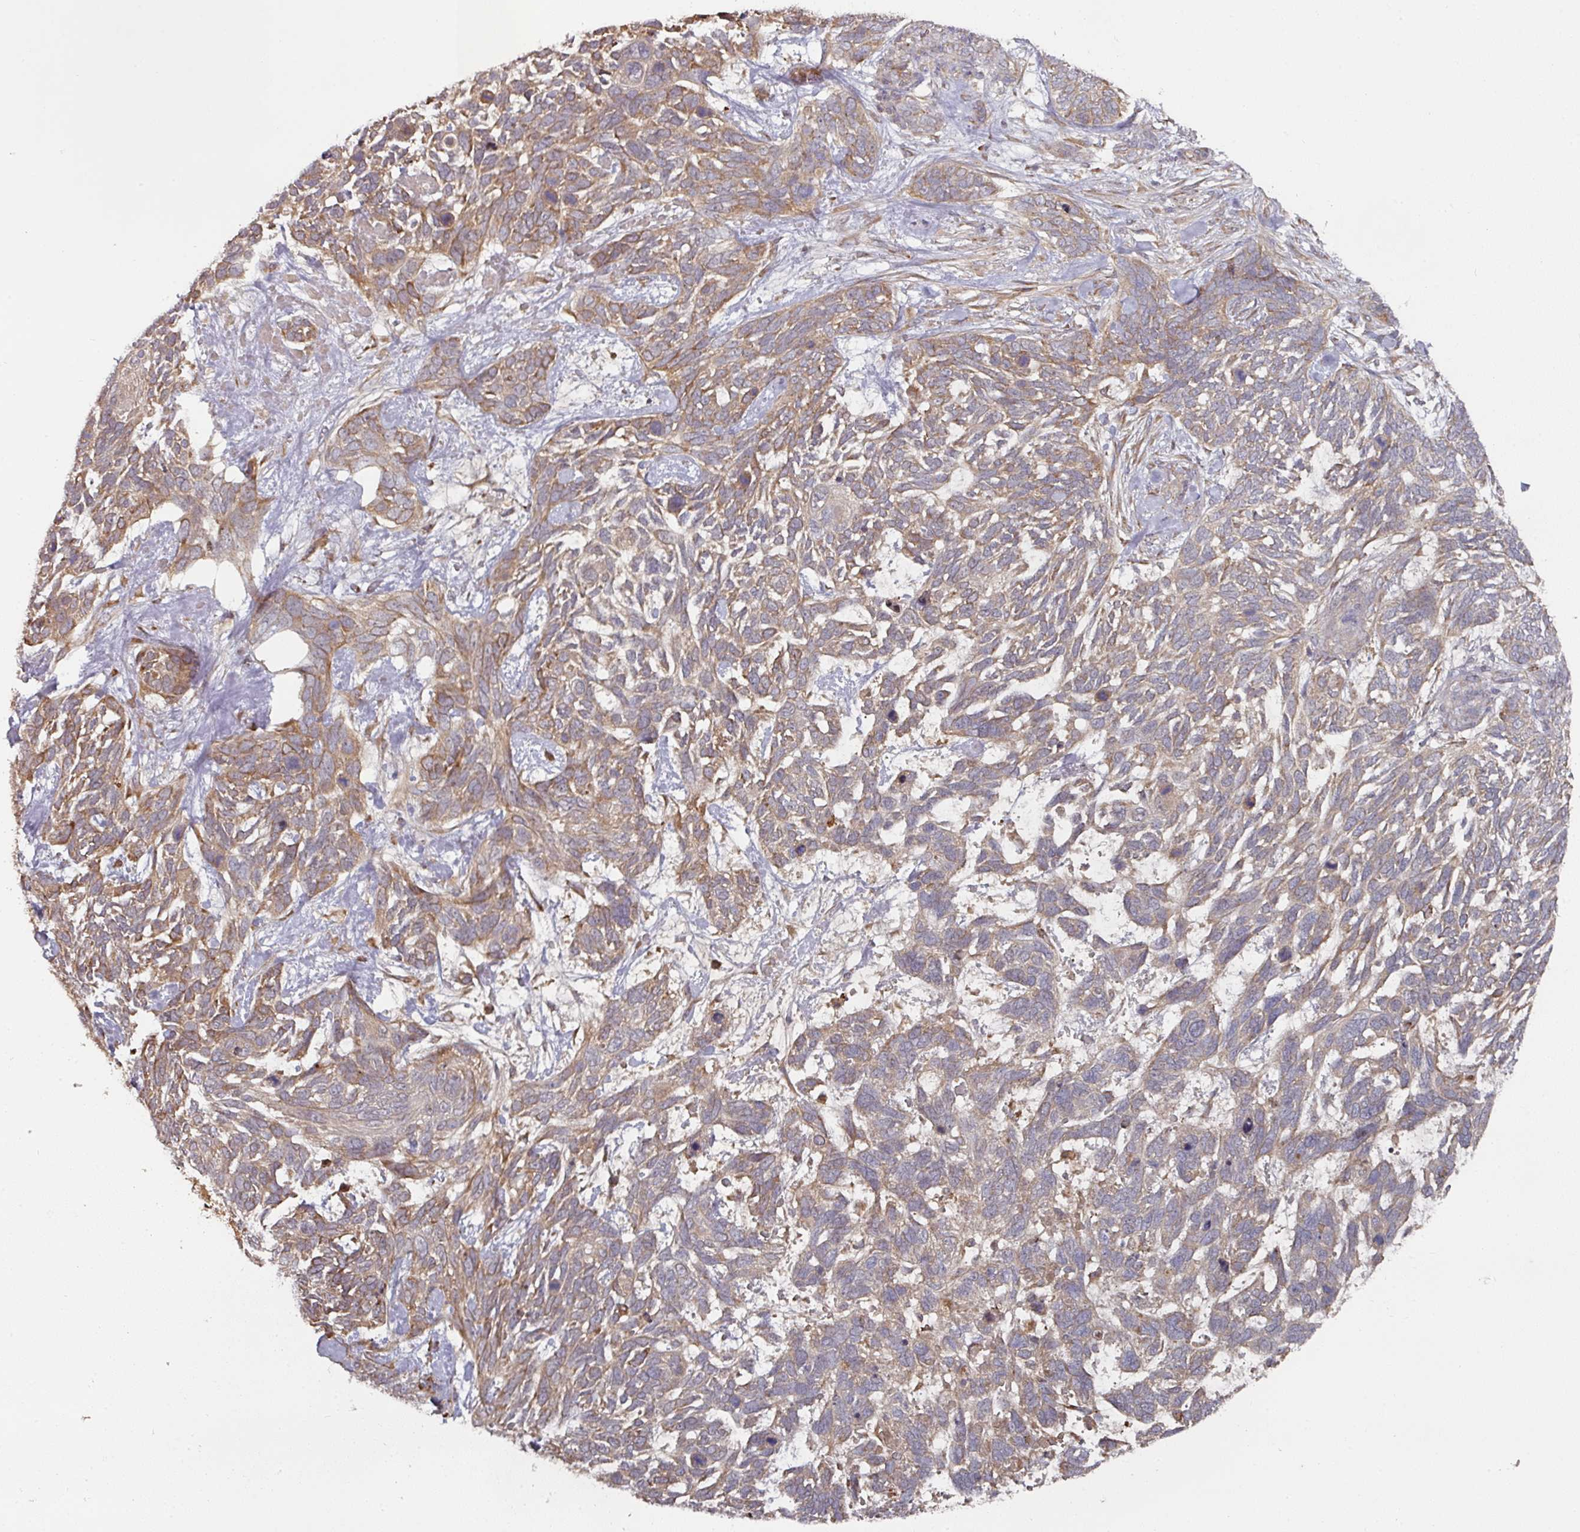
{"staining": {"intensity": "moderate", "quantity": "<25%", "location": "cytoplasmic/membranous"}, "tissue": "skin cancer", "cell_type": "Tumor cells", "image_type": "cancer", "snomed": [{"axis": "morphology", "description": "Basal cell carcinoma"}, {"axis": "topography", "description": "Skin"}], "caption": "Protein staining of skin cancer tissue displays moderate cytoplasmic/membranous staining in about <25% of tumor cells. Using DAB (brown) and hematoxylin (blue) stains, captured at high magnification using brightfield microscopy.", "gene": "CEP95", "patient": {"sex": "male", "age": 88}}